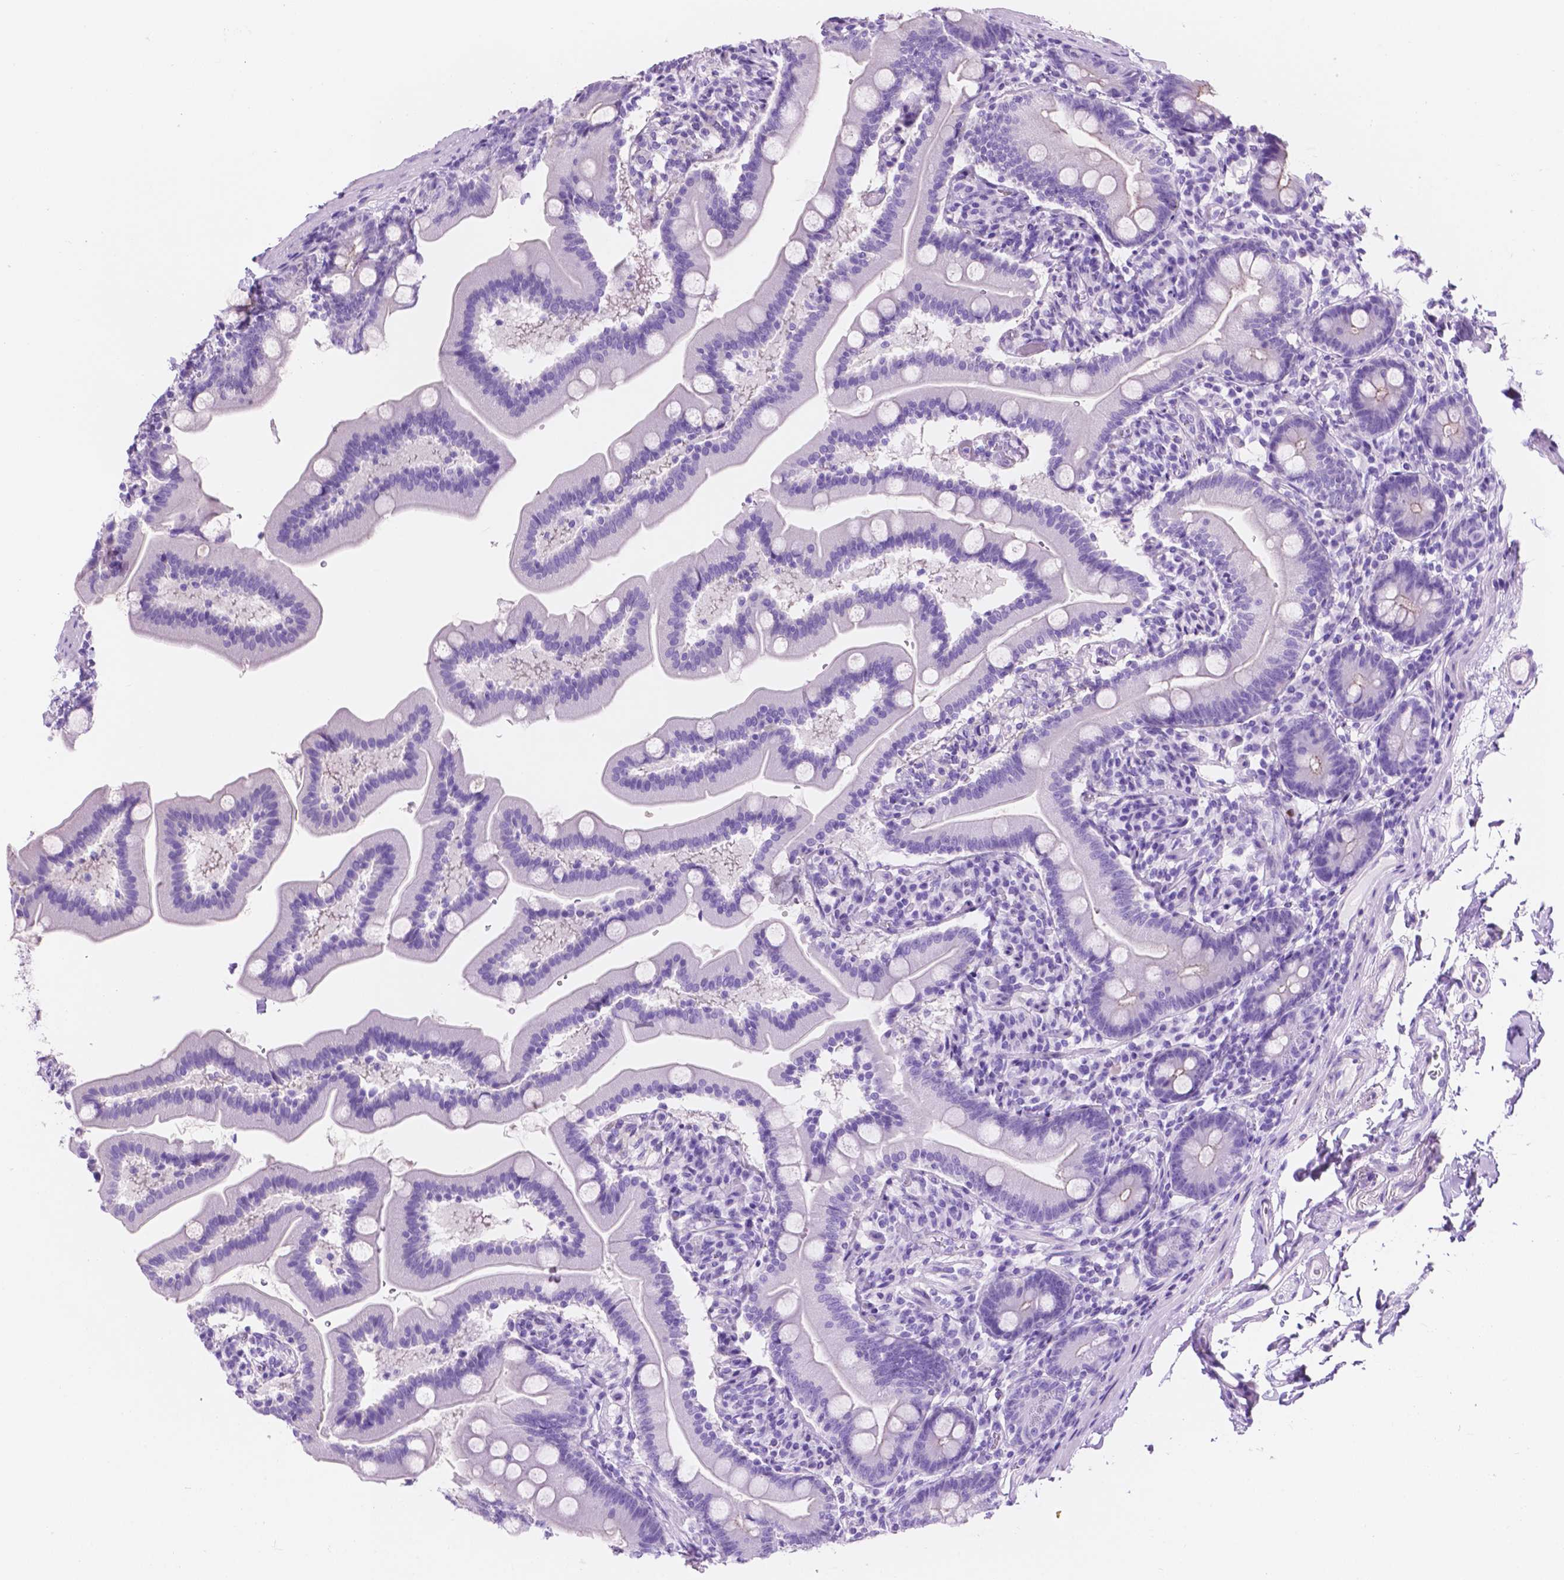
{"staining": {"intensity": "weak", "quantity": "<25%", "location": "cytoplasmic/membranous"}, "tissue": "duodenum", "cell_type": "Glandular cells", "image_type": "normal", "snomed": [{"axis": "morphology", "description": "Normal tissue, NOS"}, {"axis": "topography", "description": "Duodenum"}], "caption": "An image of human duodenum is negative for staining in glandular cells. (DAB (3,3'-diaminobenzidine) immunohistochemistry with hematoxylin counter stain).", "gene": "IGFN1", "patient": {"sex": "female", "age": 67}}